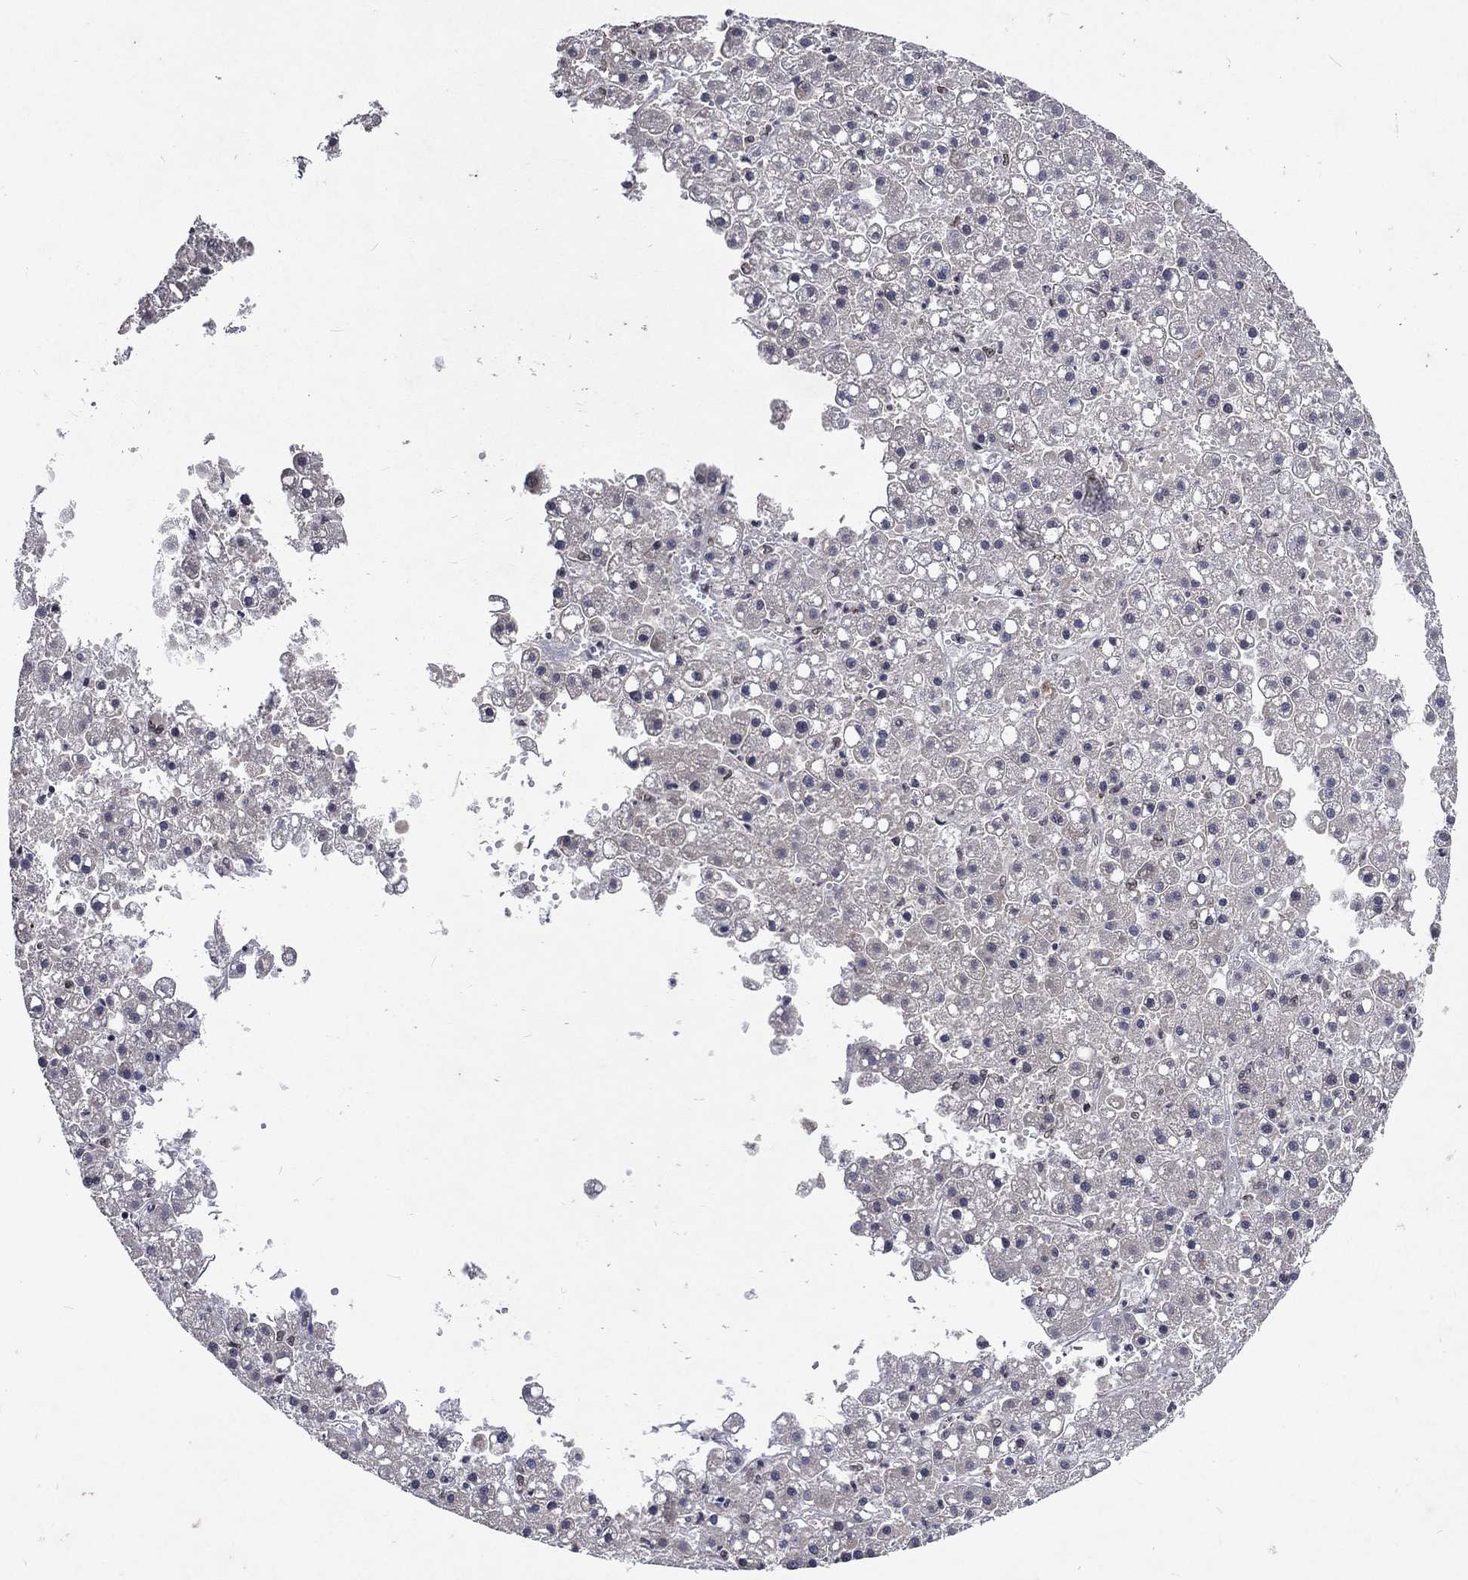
{"staining": {"intensity": "negative", "quantity": "none", "location": "none"}, "tissue": "liver cancer", "cell_type": "Tumor cells", "image_type": "cancer", "snomed": [{"axis": "morphology", "description": "Carcinoma, Hepatocellular, NOS"}, {"axis": "topography", "description": "Liver"}], "caption": "This is a micrograph of immunohistochemistry (IHC) staining of liver cancer (hepatocellular carcinoma), which shows no positivity in tumor cells.", "gene": "DMAP1", "patient": {"sex": "male", "age": 67}}